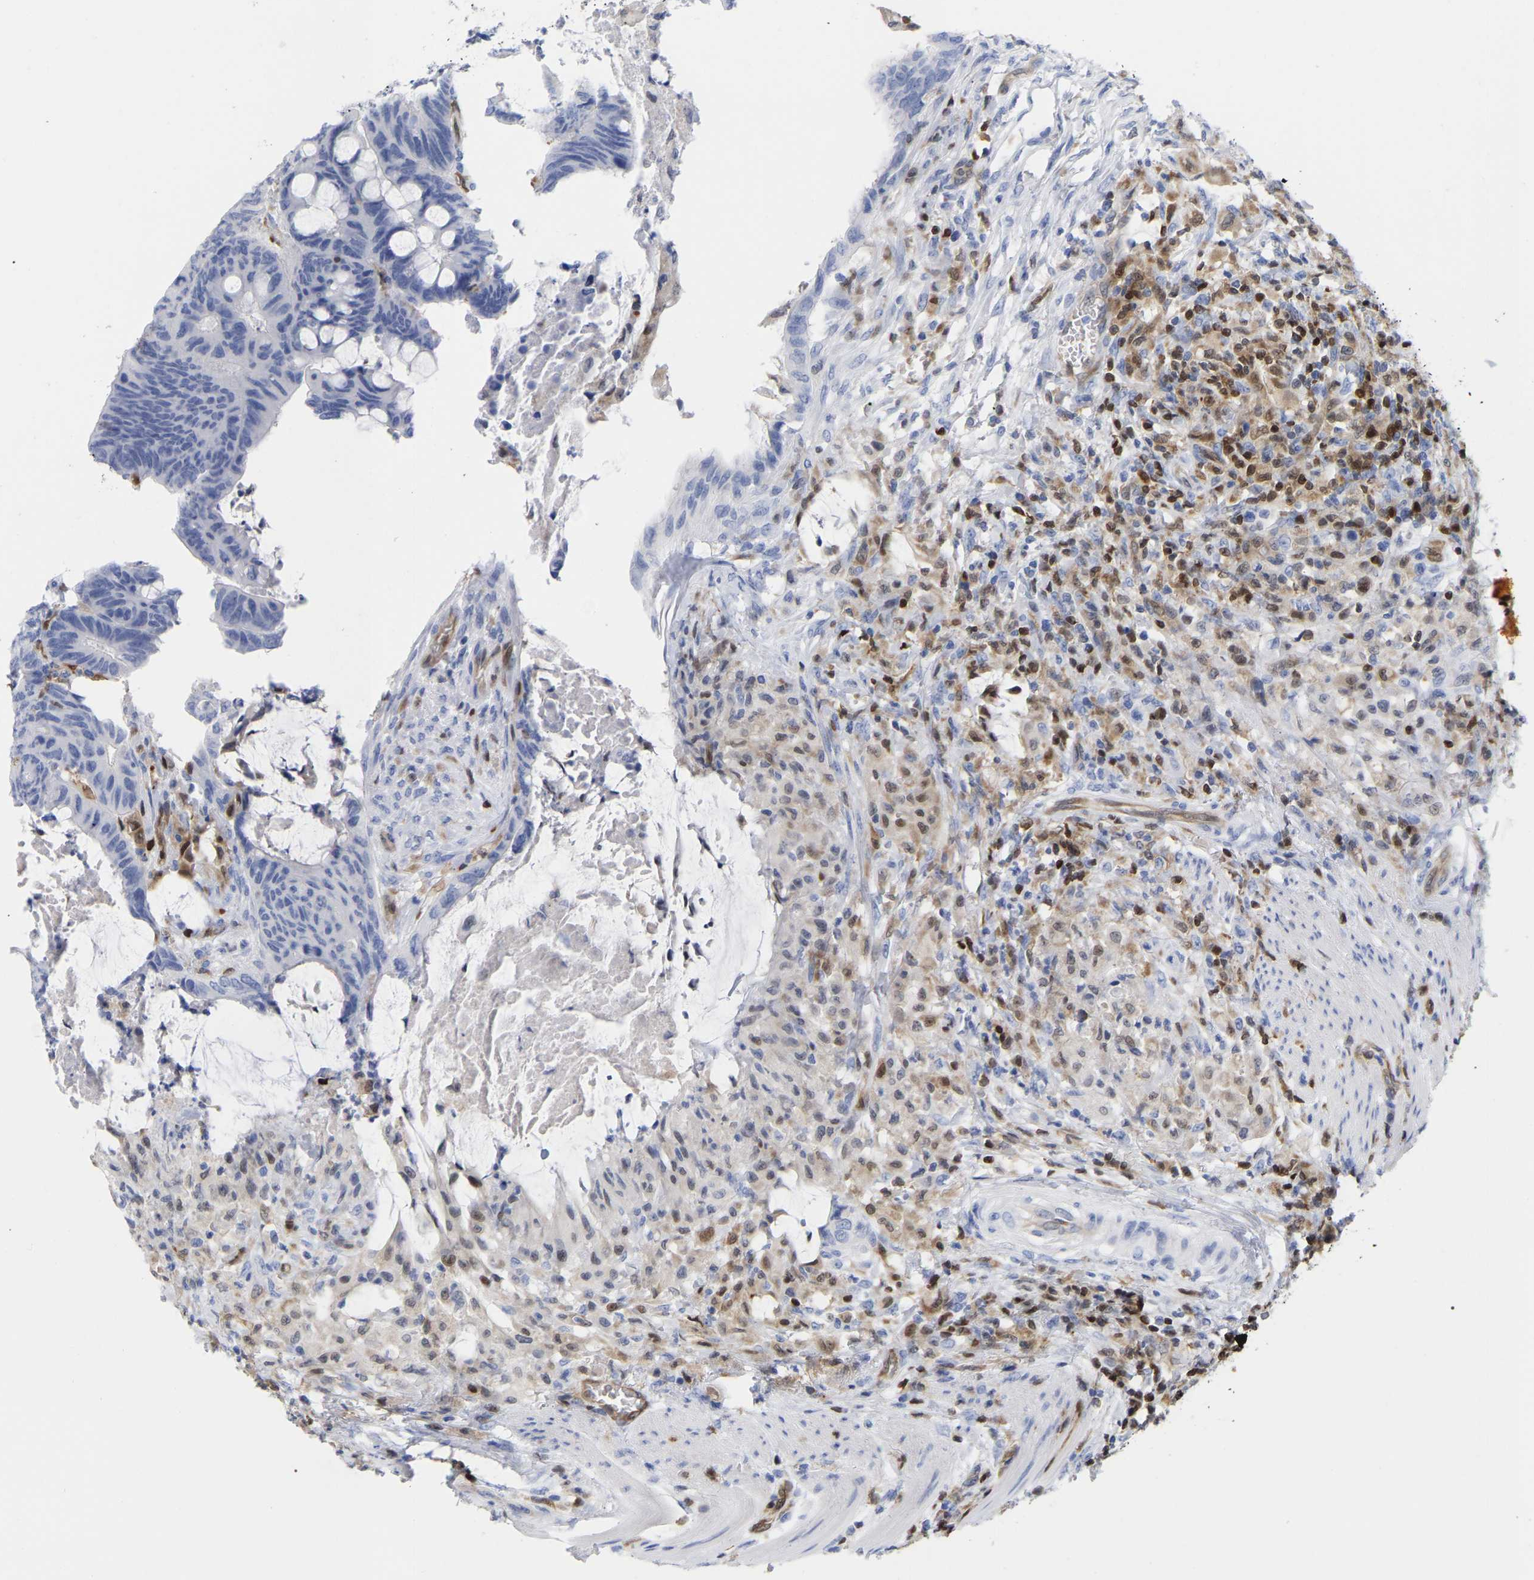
{"staining": {"intensity": "negative", "quantity": "none", "location": "none"}, "tissue": "colorectal cancer", "cell_type": "Tumor cells", "image_type": "cancer", "snomed": [{"axis": "morphology", "description": "Normal tissue, NOS"}, {"axis": "morphology", "description": "Adenocarcinoma, NOS"}, {"axis": "topography", "description": "Rectum"}, {"axis": "topography", "description": "Peripheral nerve tissue"}], "caption": "This photomicrograph is of adenocarcinoma (colorectal) stained with immunohistochemistry to label a protein in brown with the nuclei are counter-stained blue. There is no expression in tumor cells.", "gene": "GIMAP4", "patient": {"sex": "male", "age": 92}}